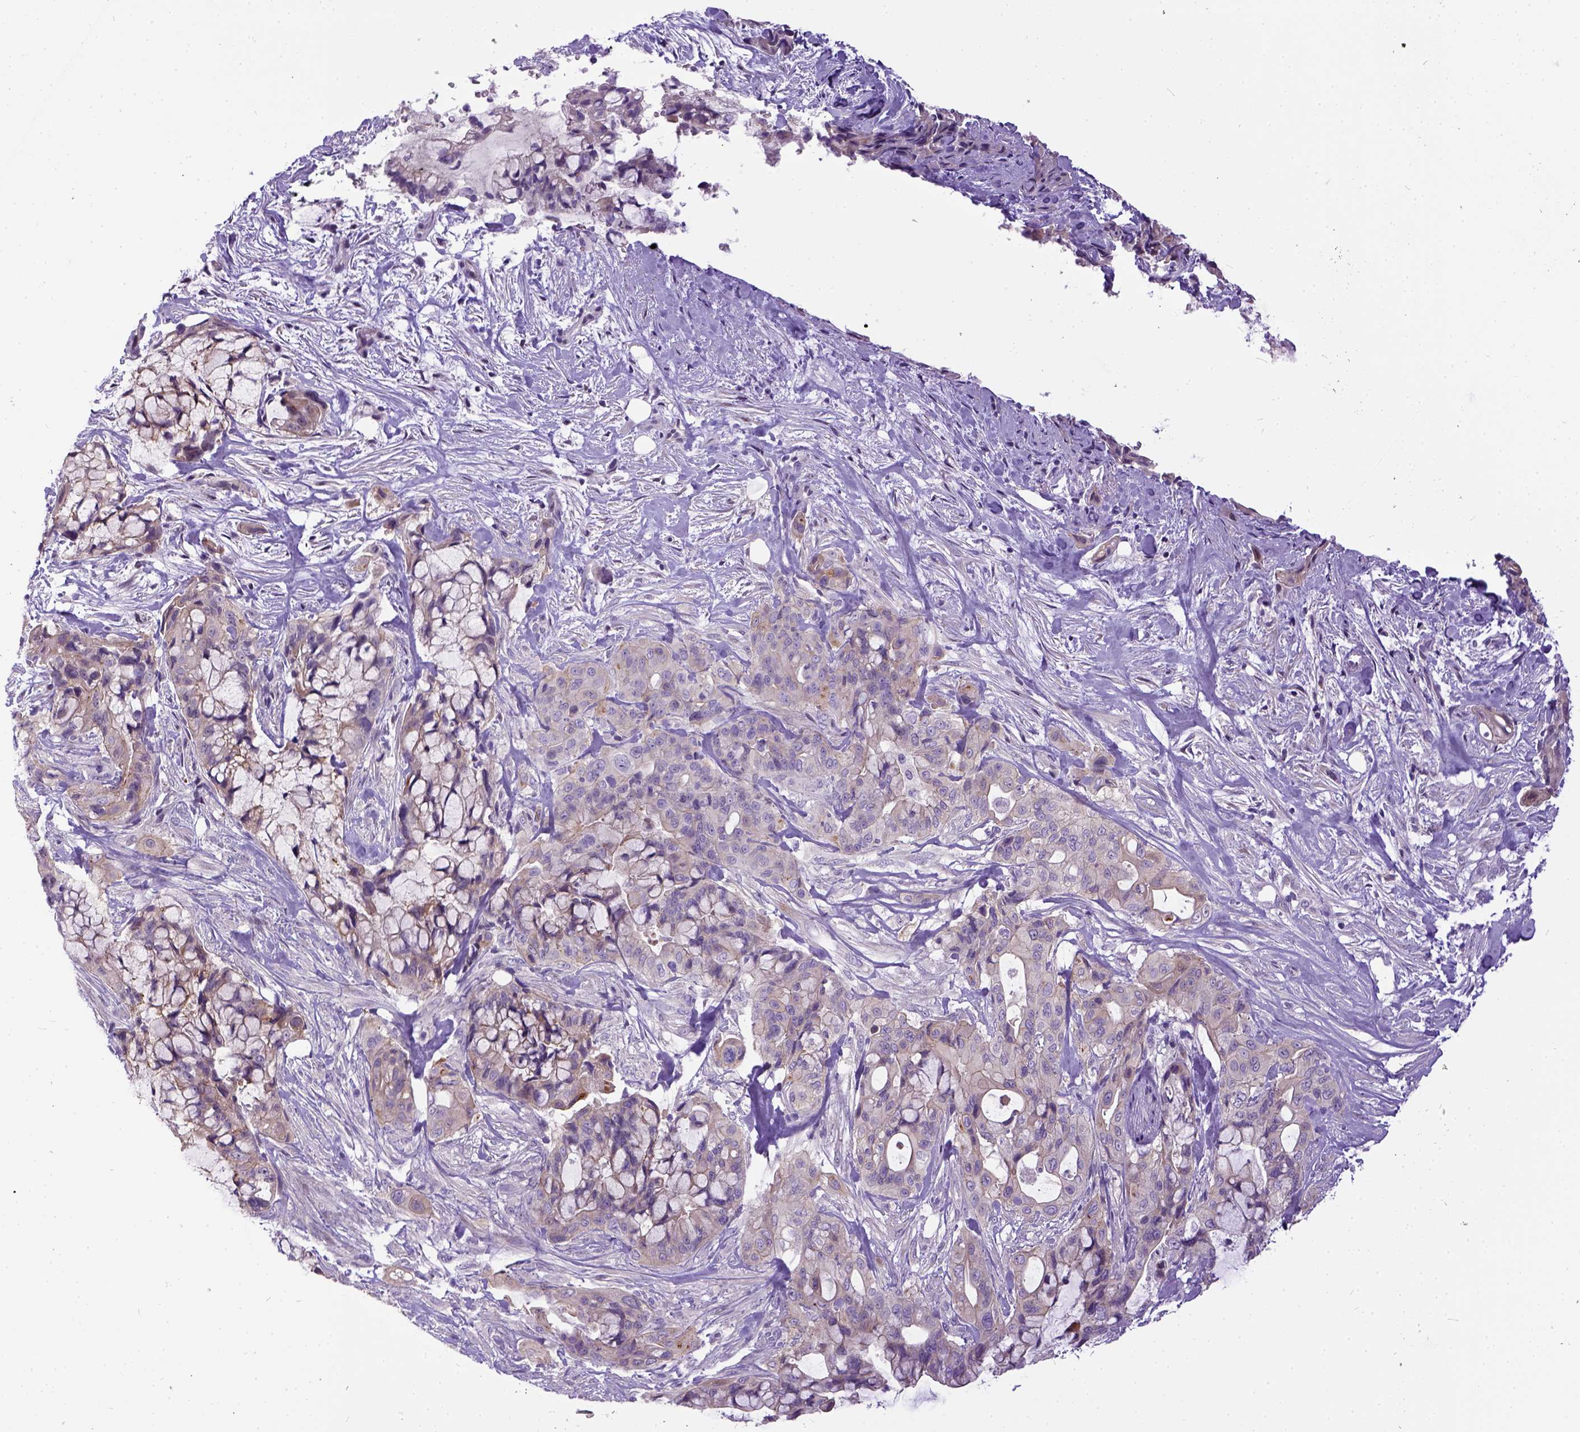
{"staining": {"intensity": "weak", "quantity": "25%-75%", "location": "cytoplasmic/membranous"}, "tissue": "pancreatic cancer", "cell_type": "Tumor cells", "image_type": "cancer", "snomed": [{"axis": "morphology", "description": "Adenocarcinoma, NOS"}, {"axis": "topography", "description": "Pancreas"}], "caption": "A micrograph showing weak cytoplasmic/membranous staining in about 25%-75% of tumor cells in pancreatic cancer, as visualized by brown immunohistochemical staining.", "gene": "NEK5", "patient": {"sex": "male", "age": 71}}